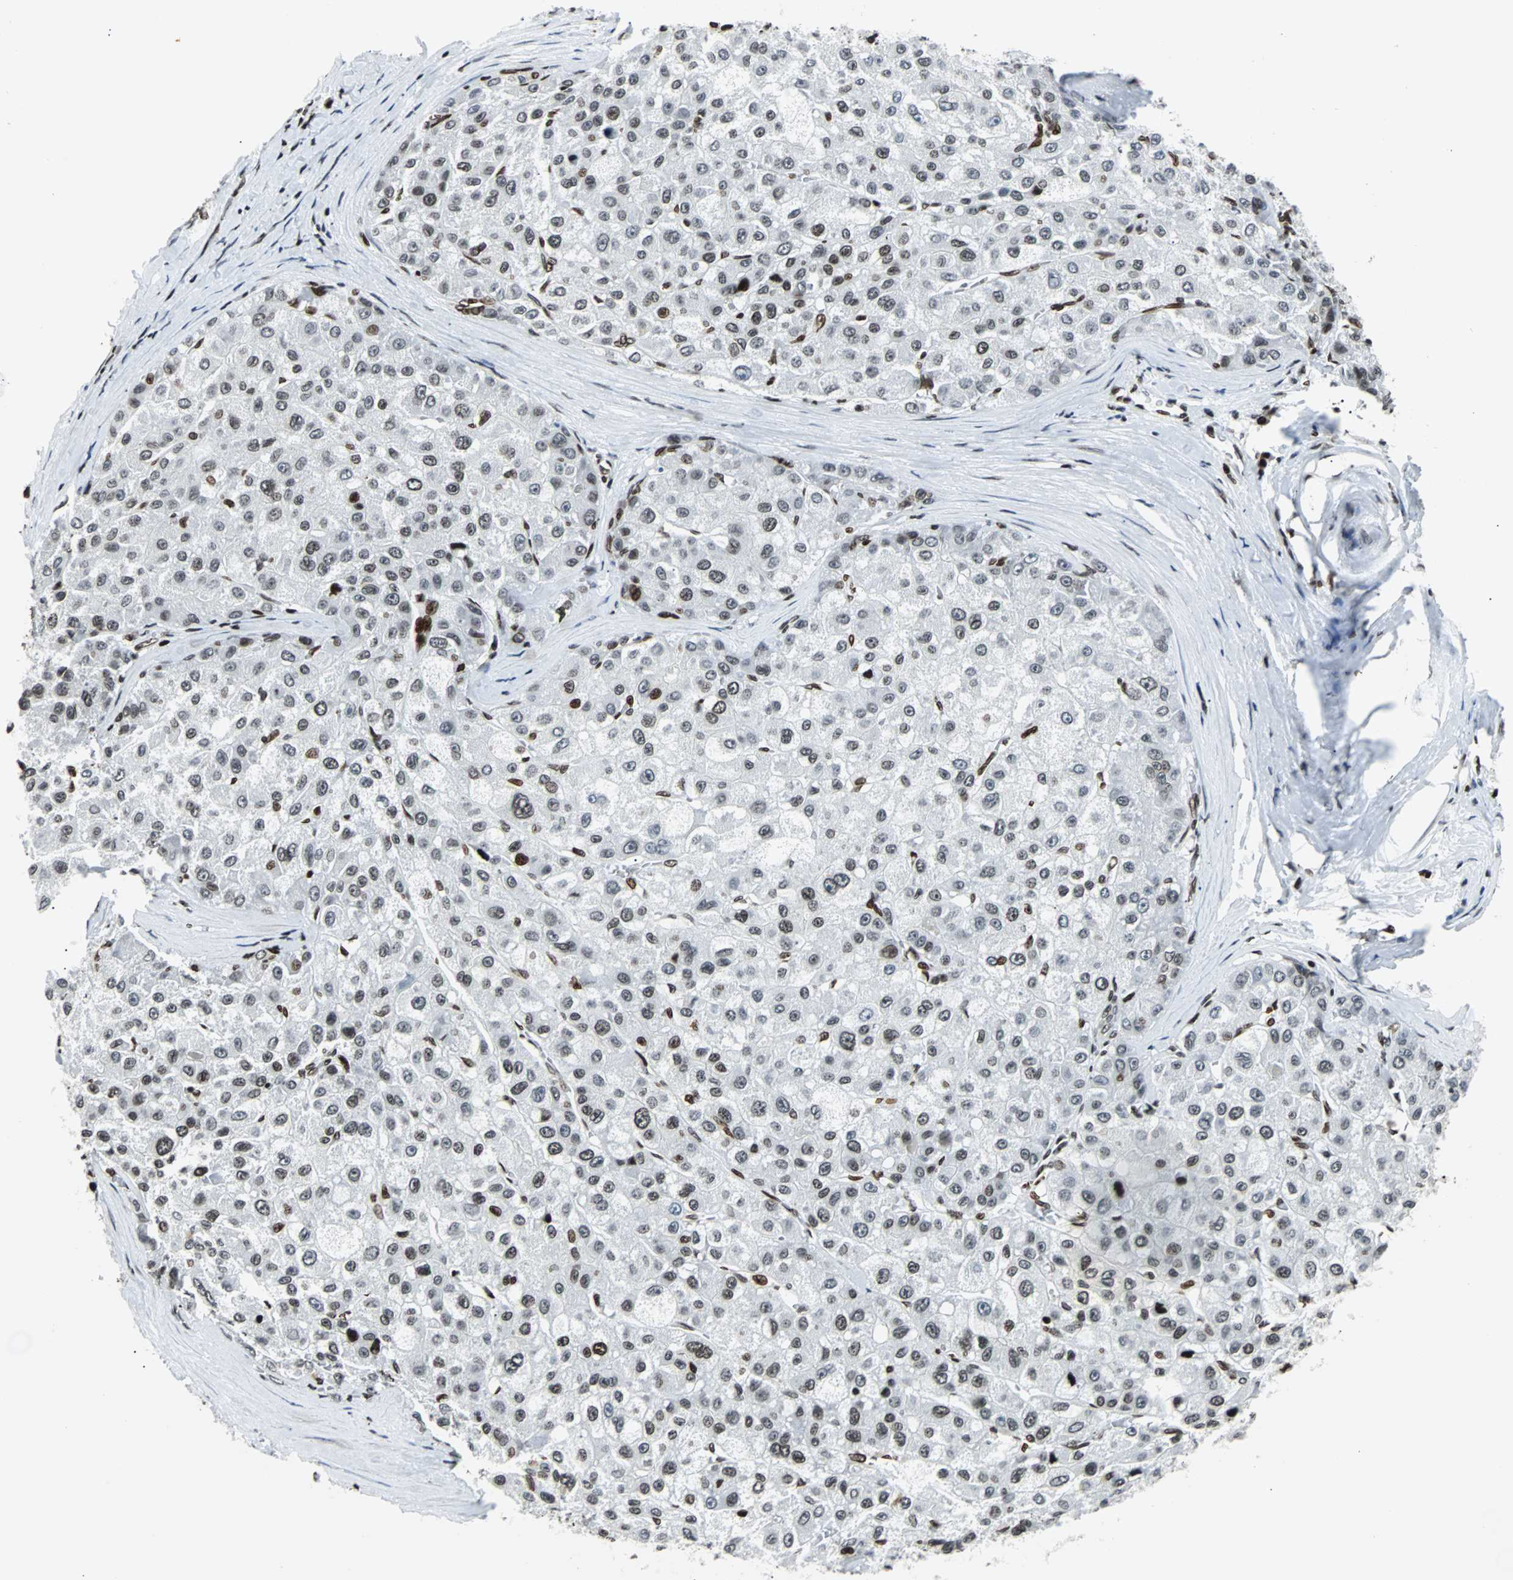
{"staining": {"intensity": "moderate", "quantity": "<25%", "location": "nuclear"}, "tissue": "liver cancer", "cell_type": "Tumor cells", "image_type": "cancer", "snomed": [{"axis": "morphology", "description": "Carcinoma, Hepatocellular, NOS"}, {"axis": "topography", "description": "Liver"}], "caption": "Hepatocellular carcinoma (liver) was stained to show a protein in brown. There is low levels of moderate nuclear positivity in about <25% of tumor cells.", "gene": "ZNF131", "patient": {"sex": "male", "age": 80}}